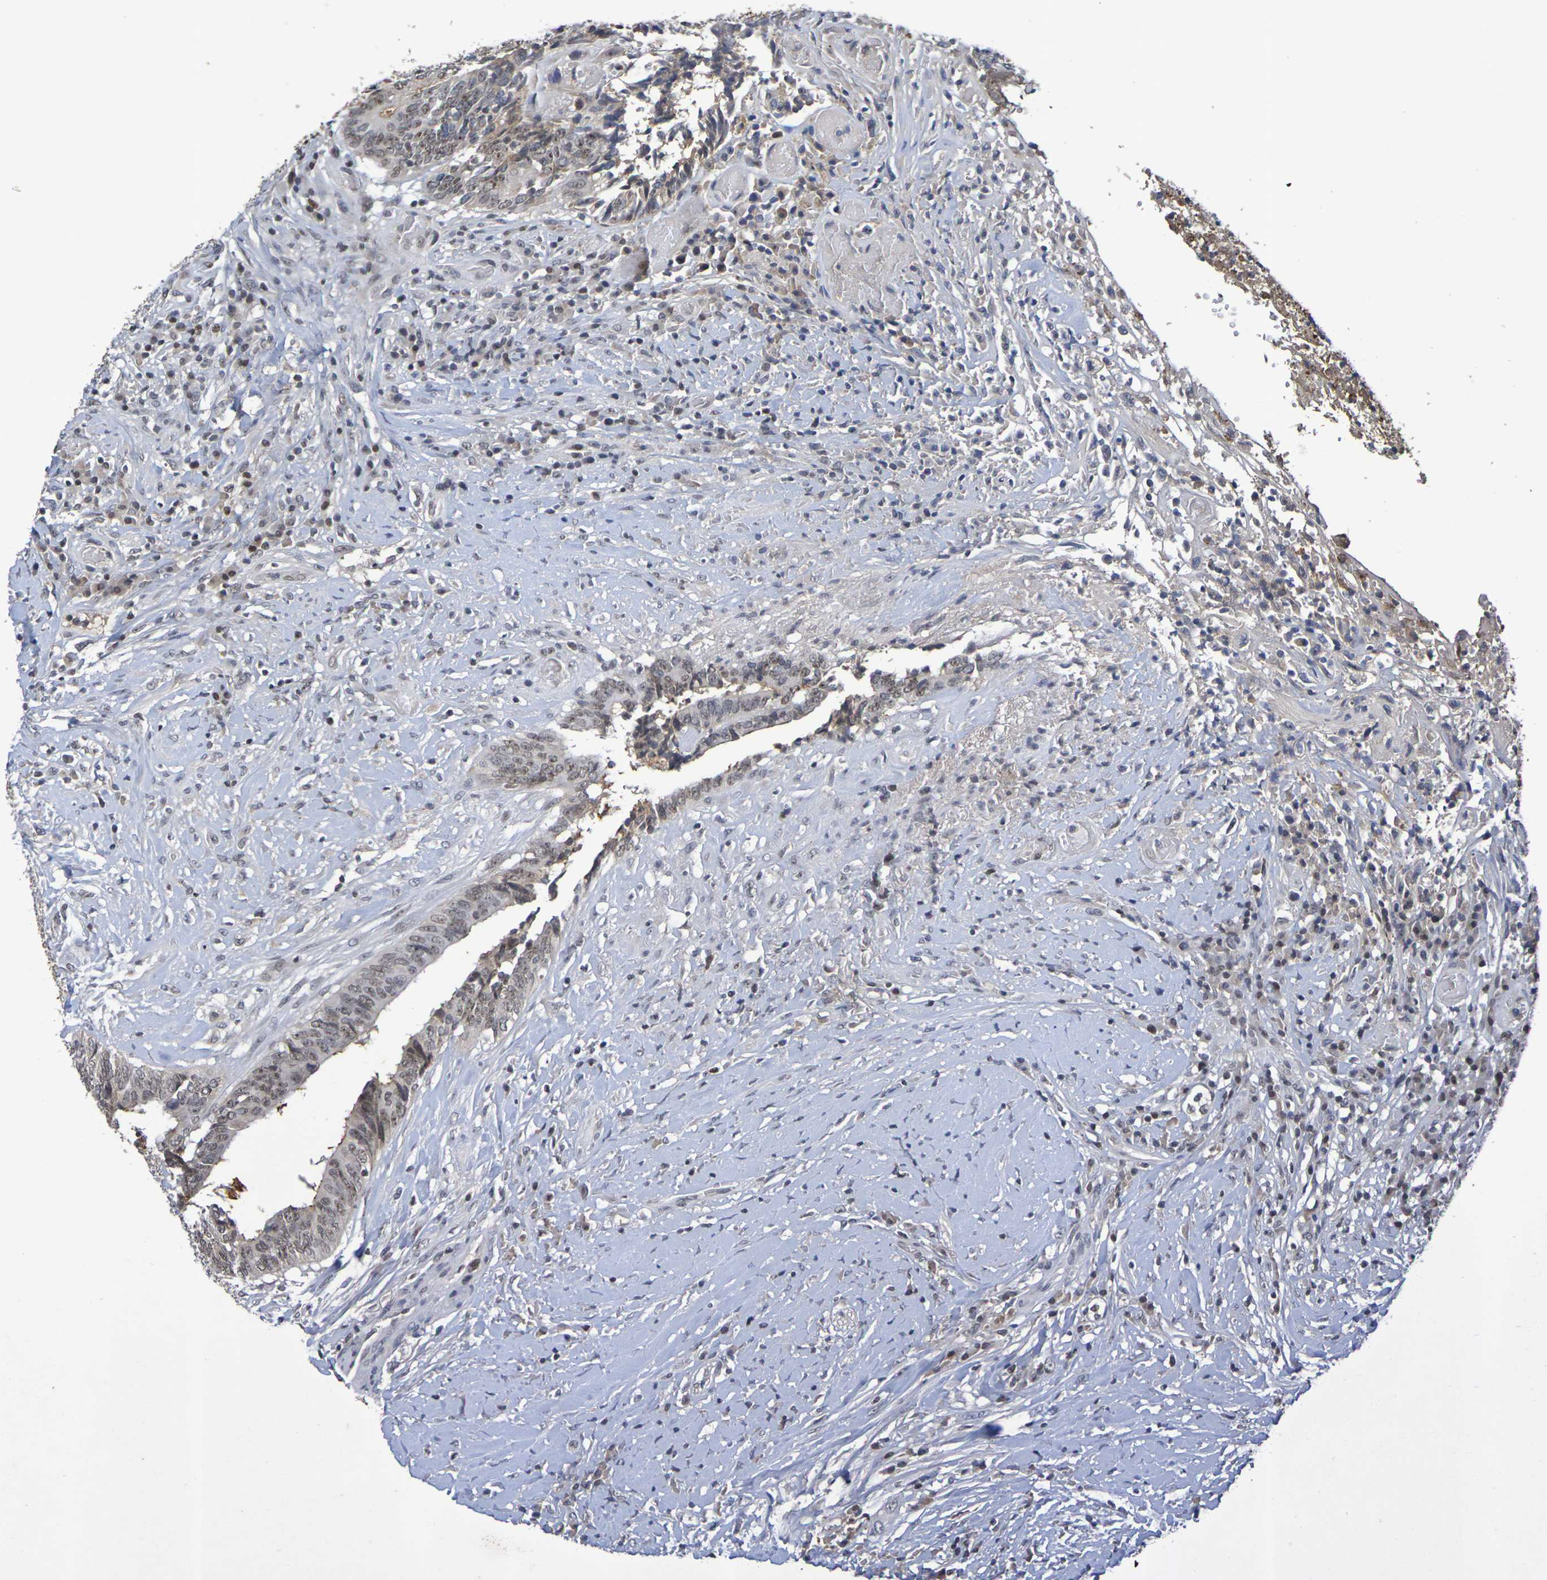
{"staining": {"intensity": "moderate", "quantity": "25%-75%", "location": "cytoplasmic/membranous,nuclear"}, "tissue": "colorectal cancer", "cell_type": "Tumor cells", "image_type": "cancer", "snomed": [{"axis": "morphology", "description": "Adenocarcinoma, NOS"}, {"axis": "topography", "description": "Rectum"}], "caption": "Tumor cells show moderate cytoplasmic/membranous and nuclear staining in approximately 25%-75% of cells in colorectal adenocarcinoma.", "gene": "TERF2", "patient": {"sex": "male", "age": 63}}